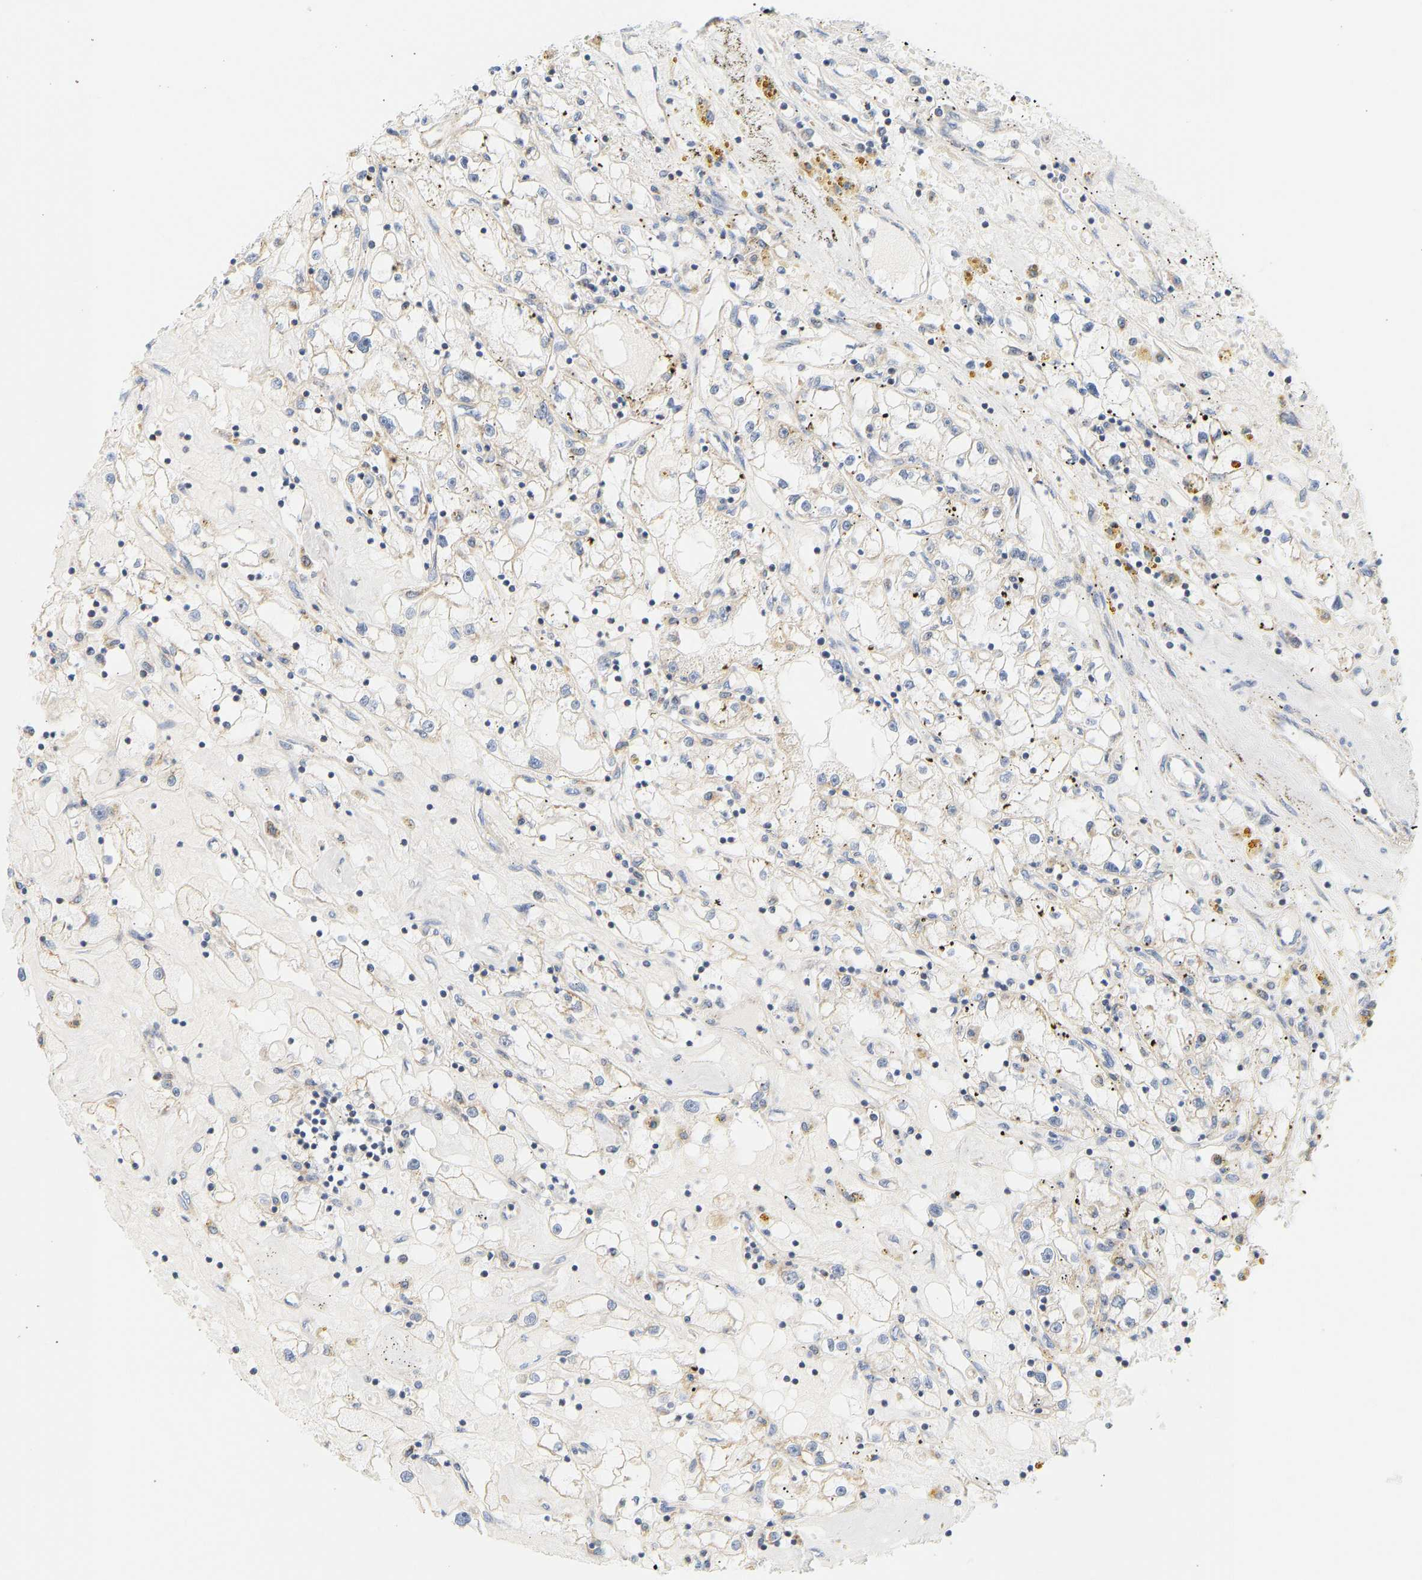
{"staining": {"intensity": "negative", "quantity": "none", "location": "none"}, "tissue": "renal cancer", "cell_type": "Tumor cells", "image_type": "cancer", "snomed": [{"axis": "morphology", "description": "Adenocarcinoma, NOS"}, {"axis": "topography", "description": "Kidney"}], "caption": "An immunohistochemistry (IHC) micrograph of renal cancer is shown. There is no staining in tumor cells of renal cancer. (DAB (3,3'-diaminobenzidine) IHC, high magnification).", "gene": "GRPEL2", "patient": {"sex": "male", "age": 56}}